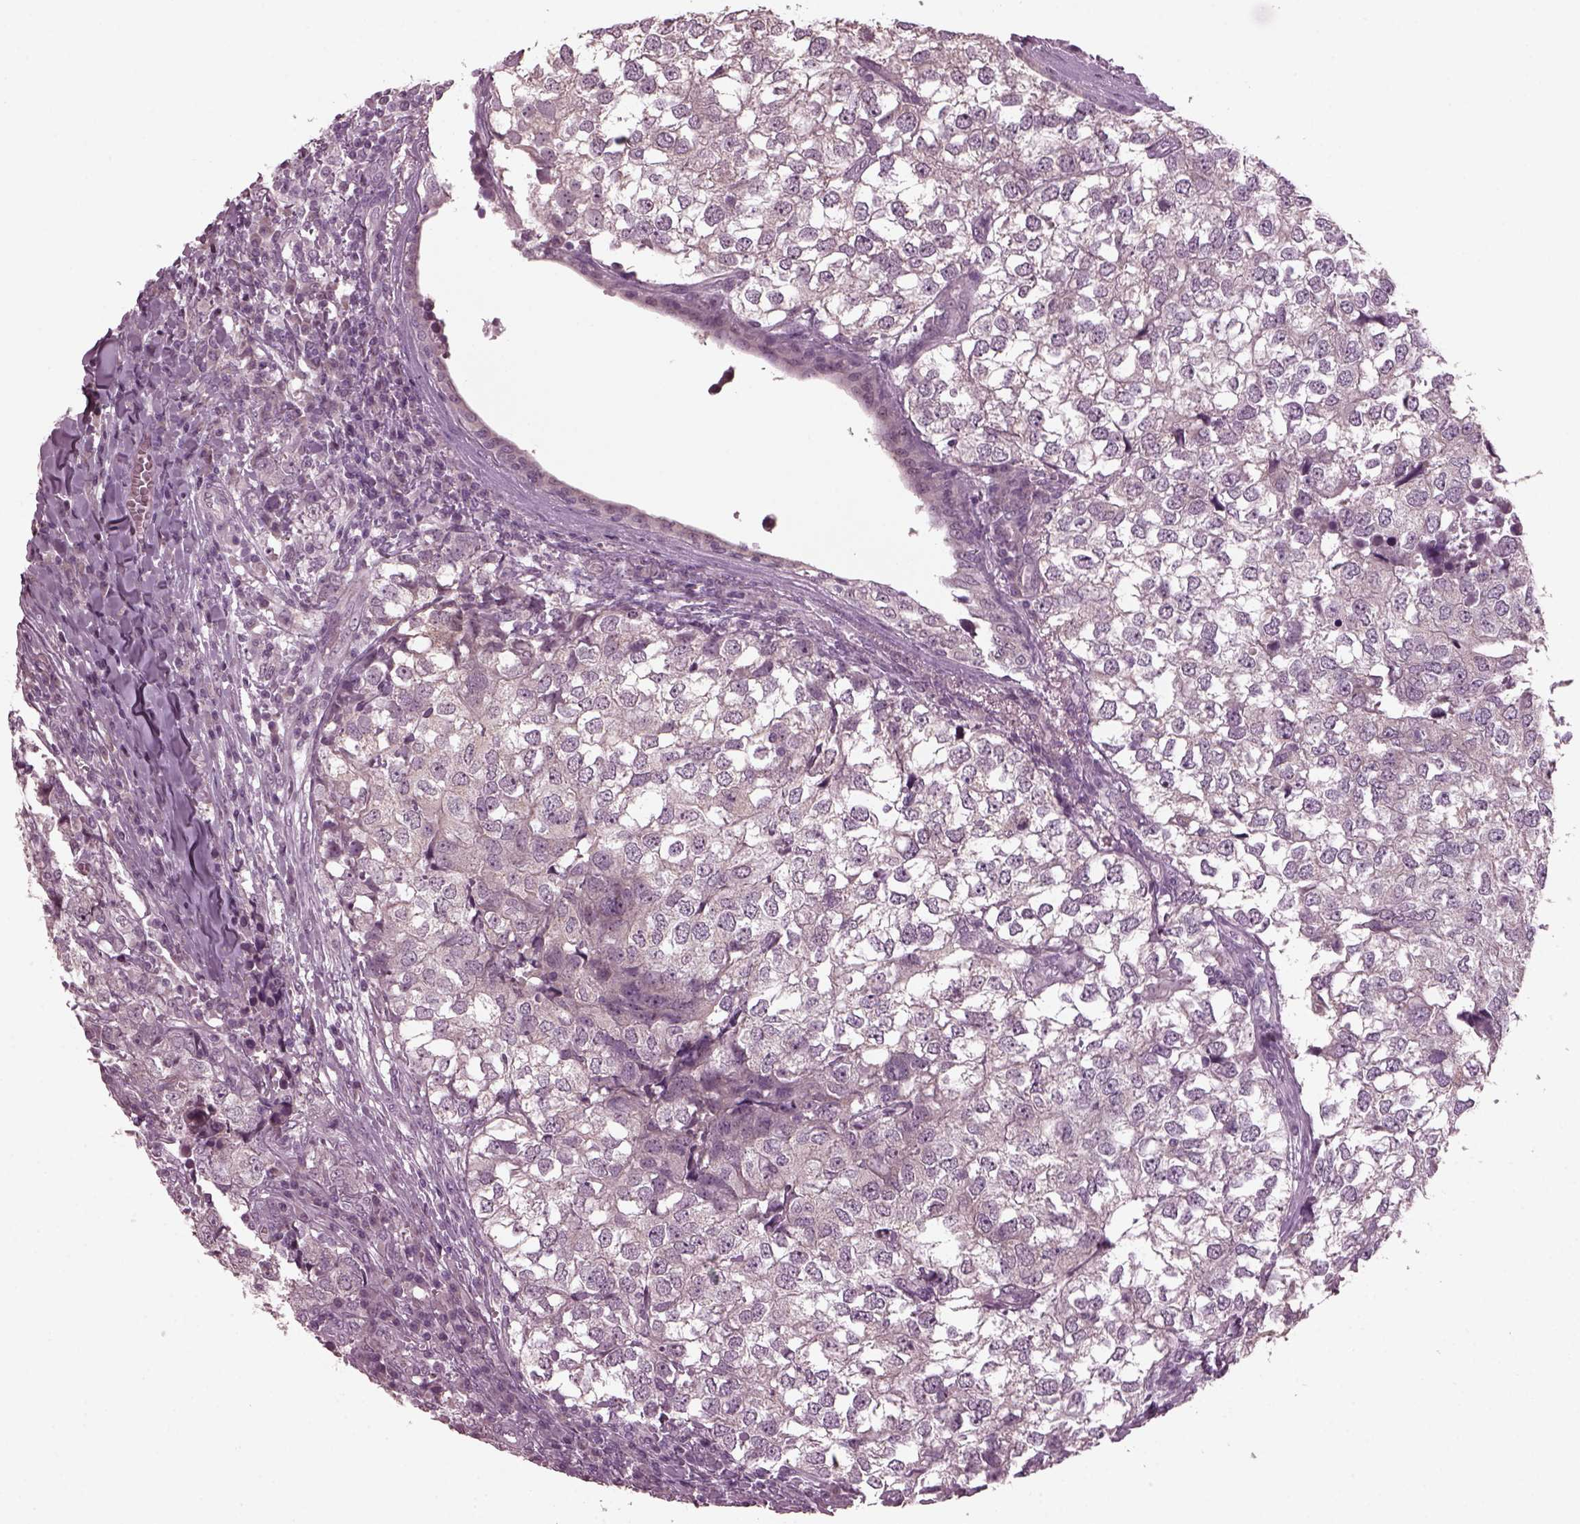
{"staining": {"intensity": "negative", "quantity": "none", "location": "none"}, "tissue": "breast cancer", "cell_type": "Tumor cells", "image_type": "cancer", "snomed": [{"axis": "morphology", "description": "Duct carcinoma"}, {"axis": "topography", "description": "Breast"}], "caption": "High magnification brightfield microscopy of infiltrating ductal carcinoma (breast) stained with DAB (brown) and counterstained with hematoxylin (blue): tumor cells show no significant expression. (Brightfield microscopy of DAB (3,3'-diaminobenzidine) IHC at high magnification).", "gene": "CLCN4", "patient": {"sex": "female", "age": 30}}